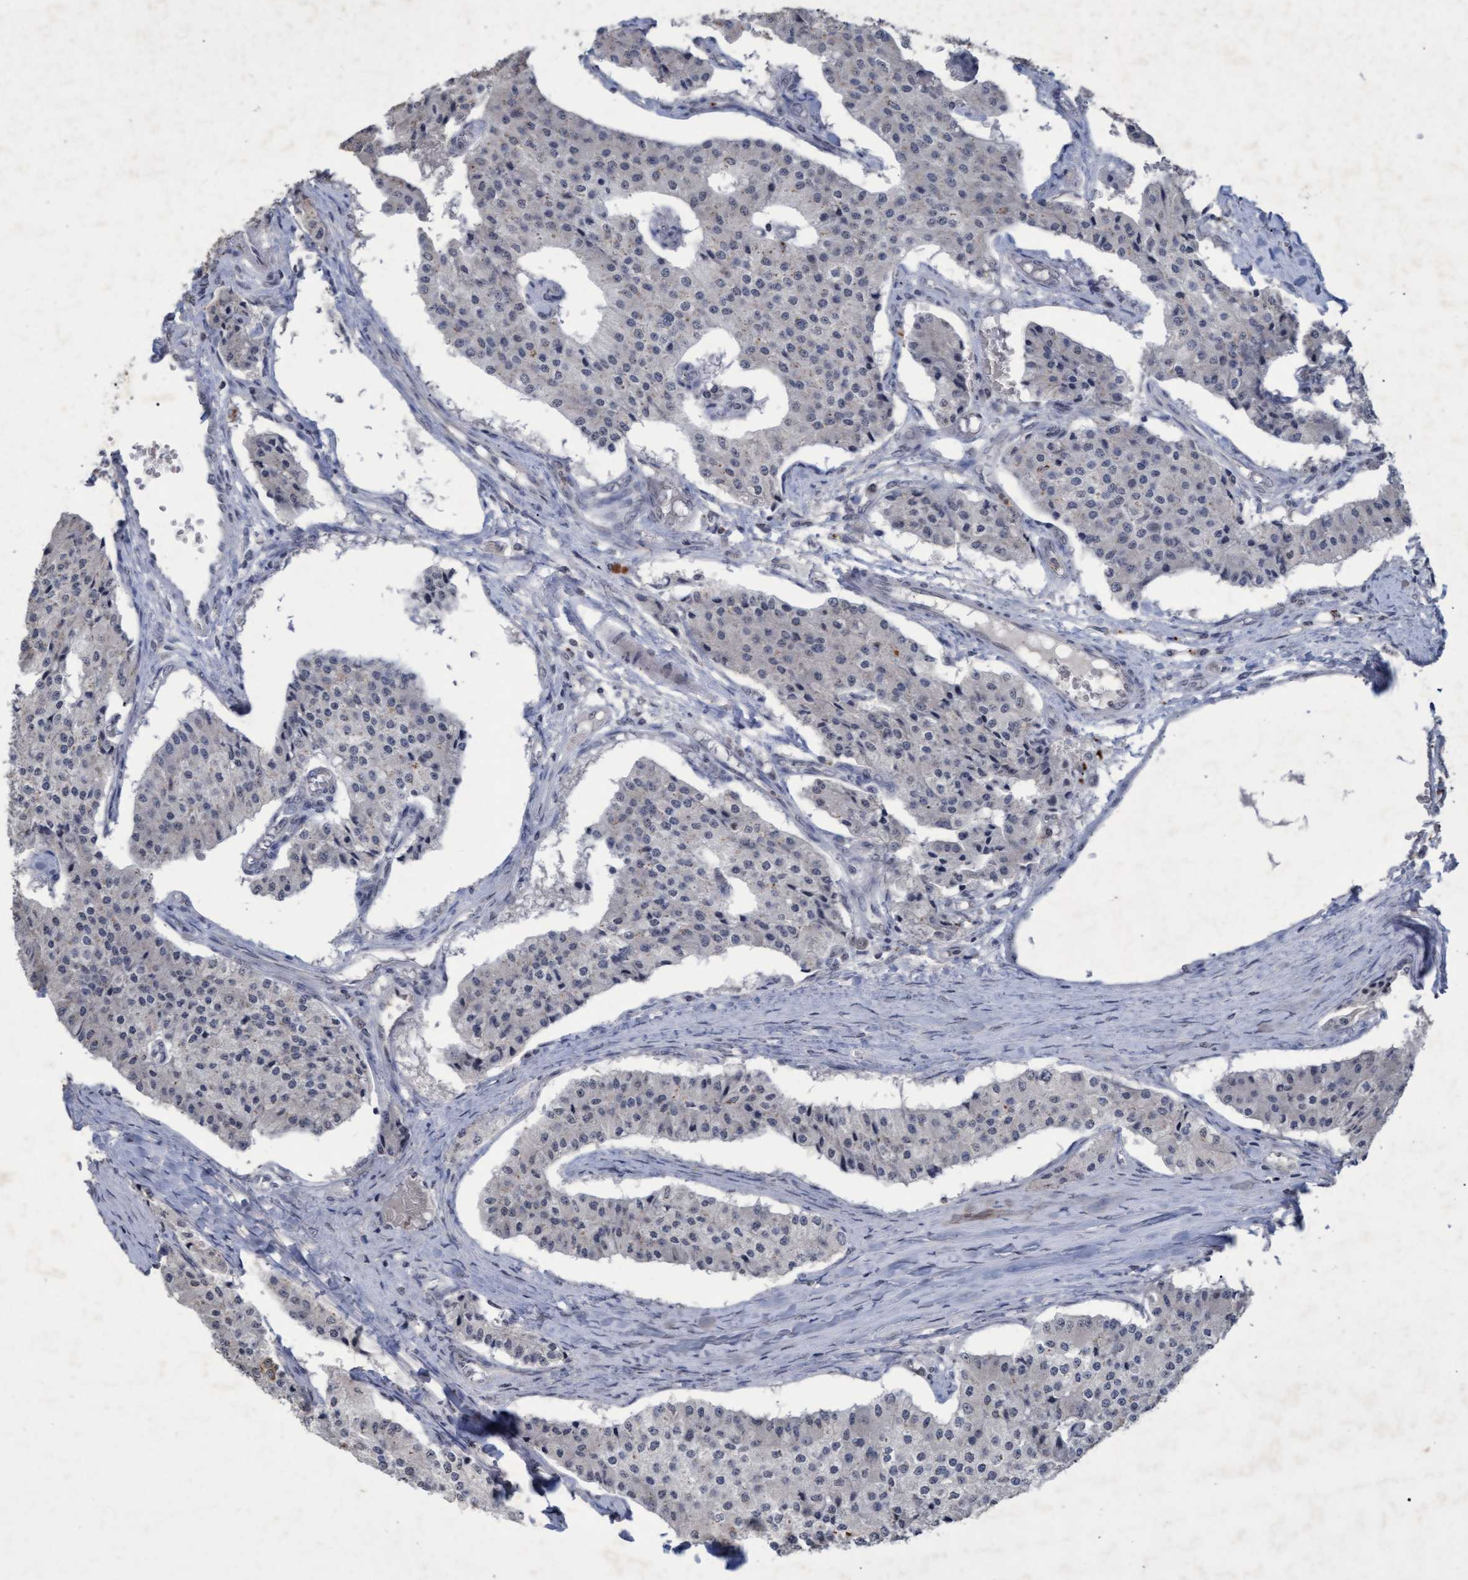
{"staining": {"intensity": "negative", "quantity": "none", "location": "none"}, "tissue": "carcinoid", "cell_type": "Tumor cells", "image_type": "cancer", "snomed": [{"axis": "morphology", "description": "Carcinoid, malignant, NOS"}, {"axis": "topography", "description": "Colon"}], "caption": "IHC of carcinoid displays no staining in tumor cells.", "gene": "GALC", "patient": {"sex": "female", "age": 52}}